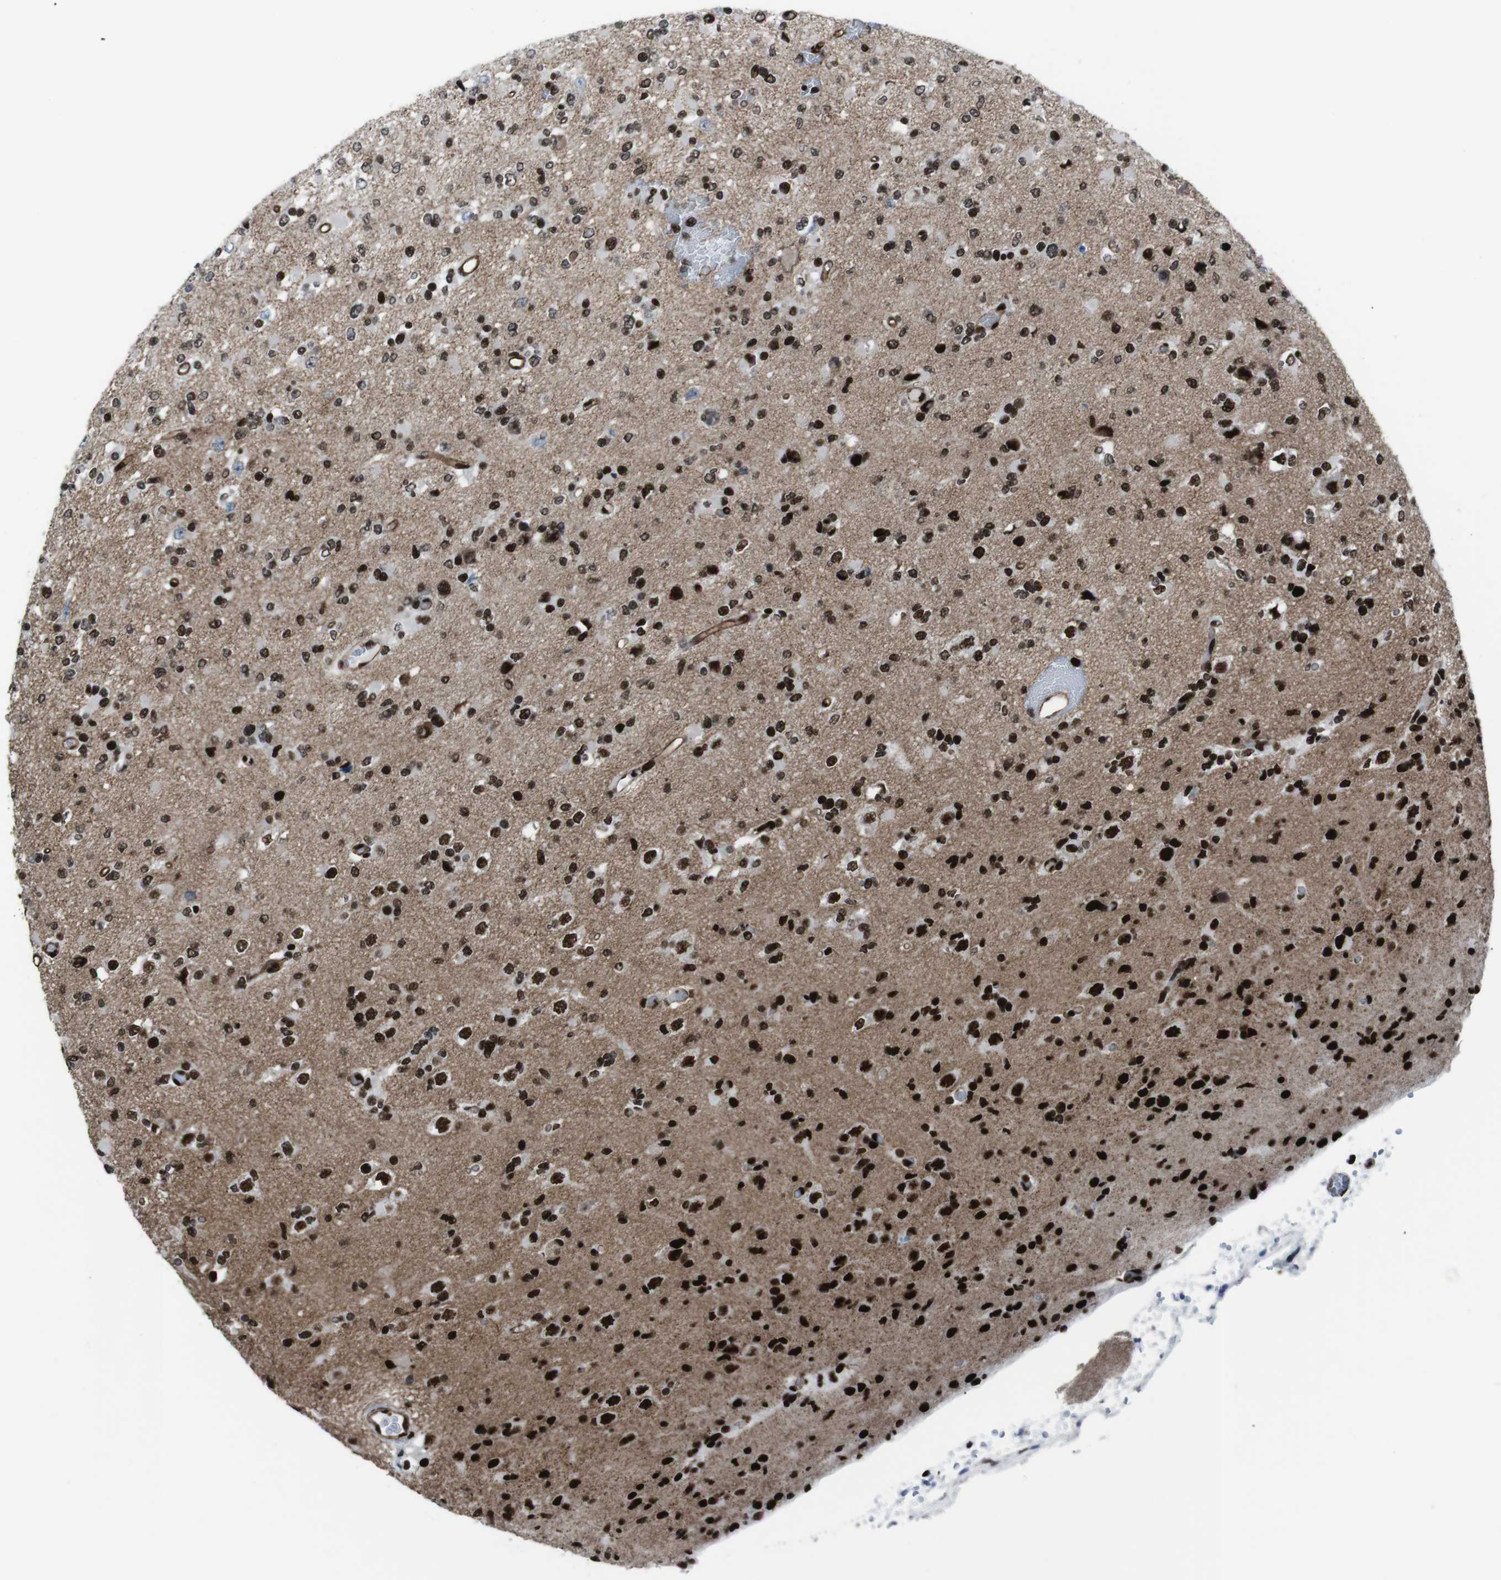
{"staining": {"intensity": "strong", "quantity": ">75%", "location": "nuclear"}, "tissue": "glioma", "cell_type": "Tumor cells", "image_type": "cancer", "snomed": [{"axis": "morphology", "description": "Glioma, malignant, Low grade"}, {"axis": "topography", "description": "Brain"}], "caption": "Immunohistochemical staining of human glioma exhibits strong nuclear protein expression in about >75% of tumor cells. The staining is performed using DAB brown chromogen to label protein expression. The nuclei are counter-stained blue using hematoxylin.", "gene": "HNRNPU", "patient": {"sex": "female", "age": 22}}